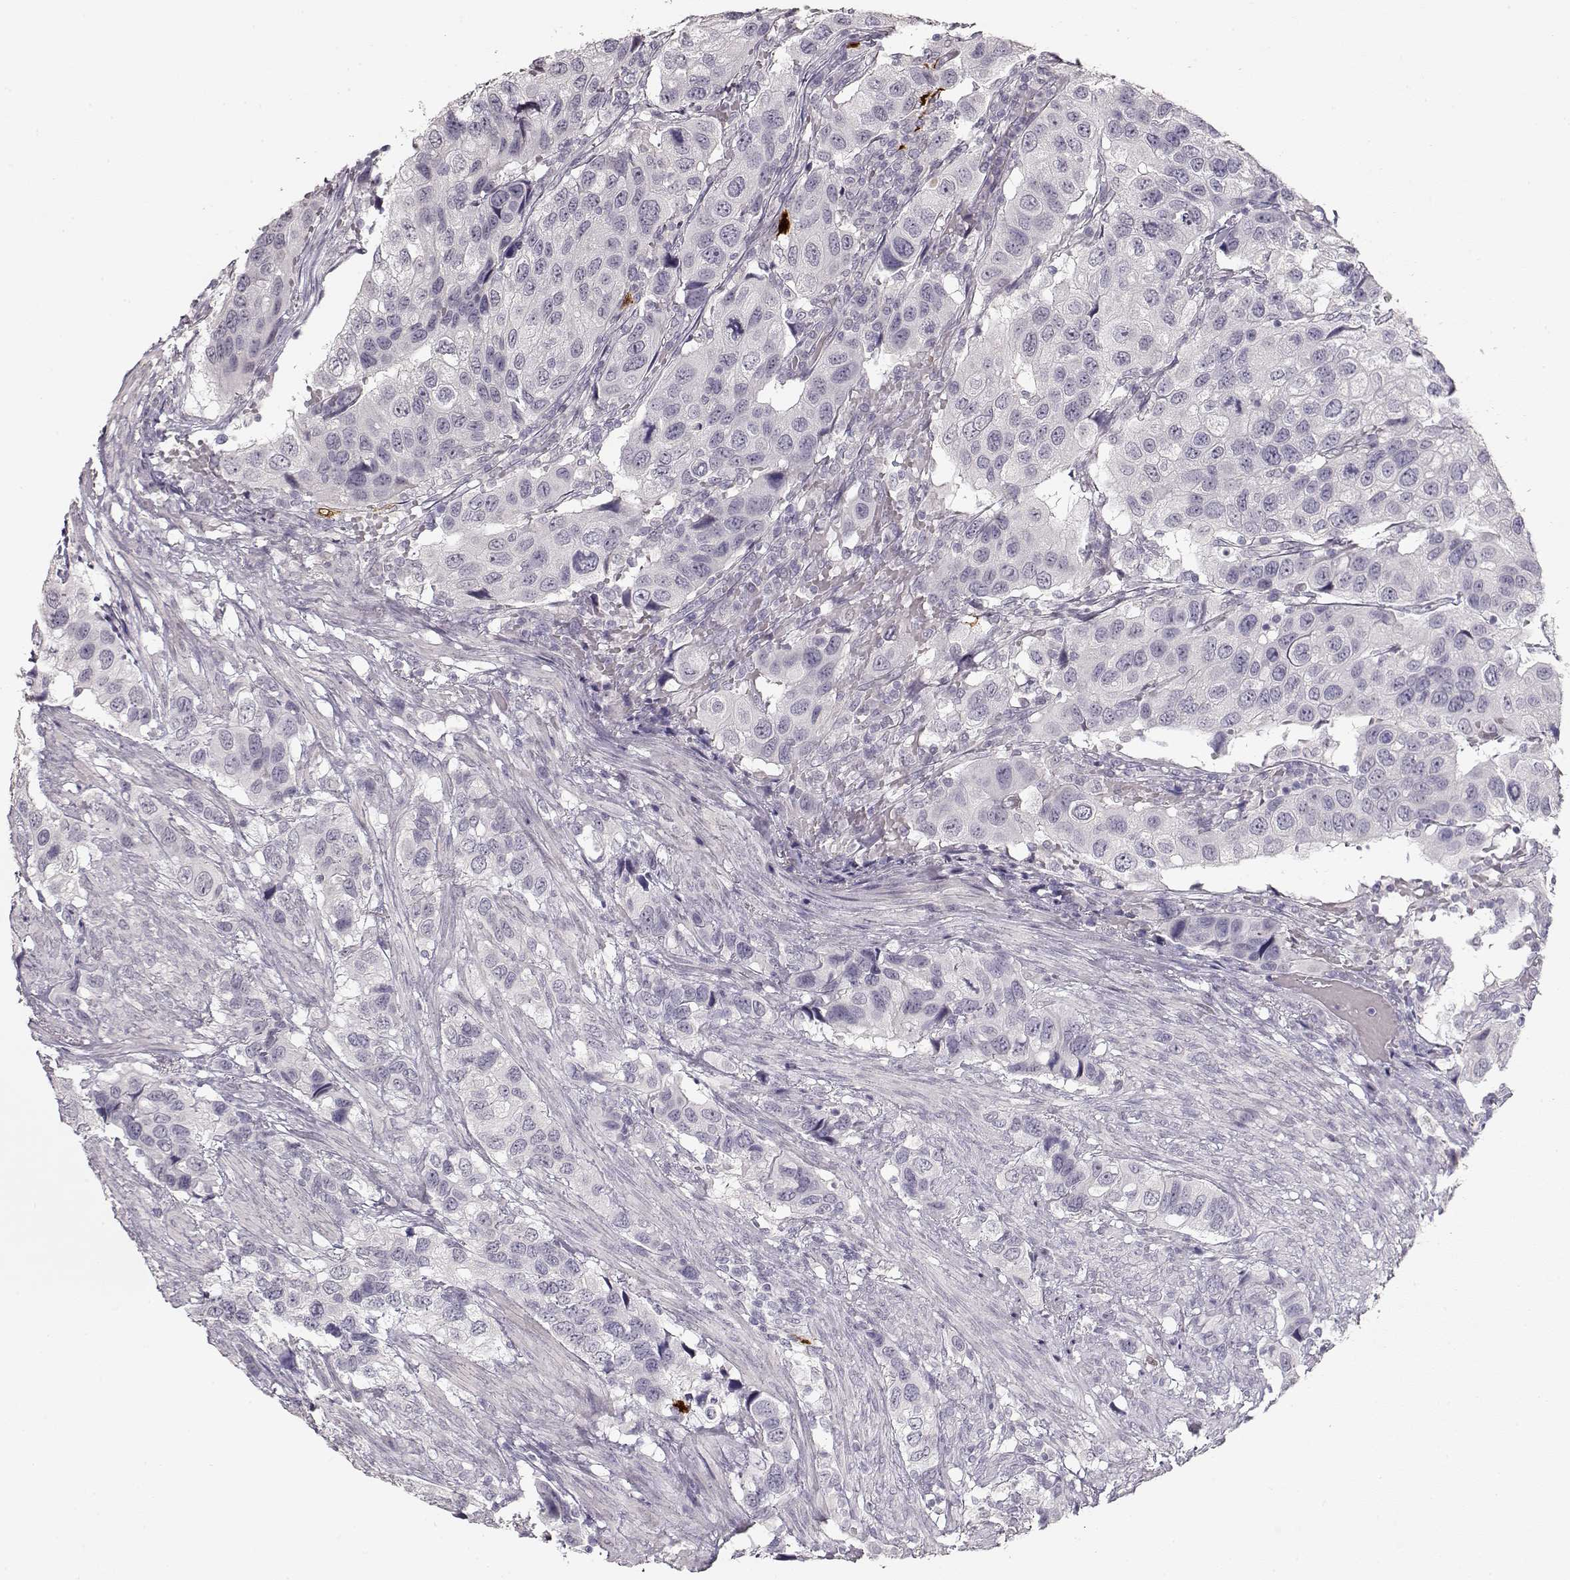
{"staining": {"intensity": "negative", "quantity": "none", "location": "none"}, "tissue": "urothelial cancer", "cell_type": "Tumor cells", "image_type": "cancer", "snomed": [{"axis": "morphology", "description": "Urothelial carcinoma, High grade"}, {"axis": "topography", "description": "Urinary bladder"}], "caption": "Urothelial carcinoma (high-grade) was stained to show a protein in brown. There is no significant positivity in tumor cells.", "gene": "S100B", "patient": {"sex": "male", "age": 79}}